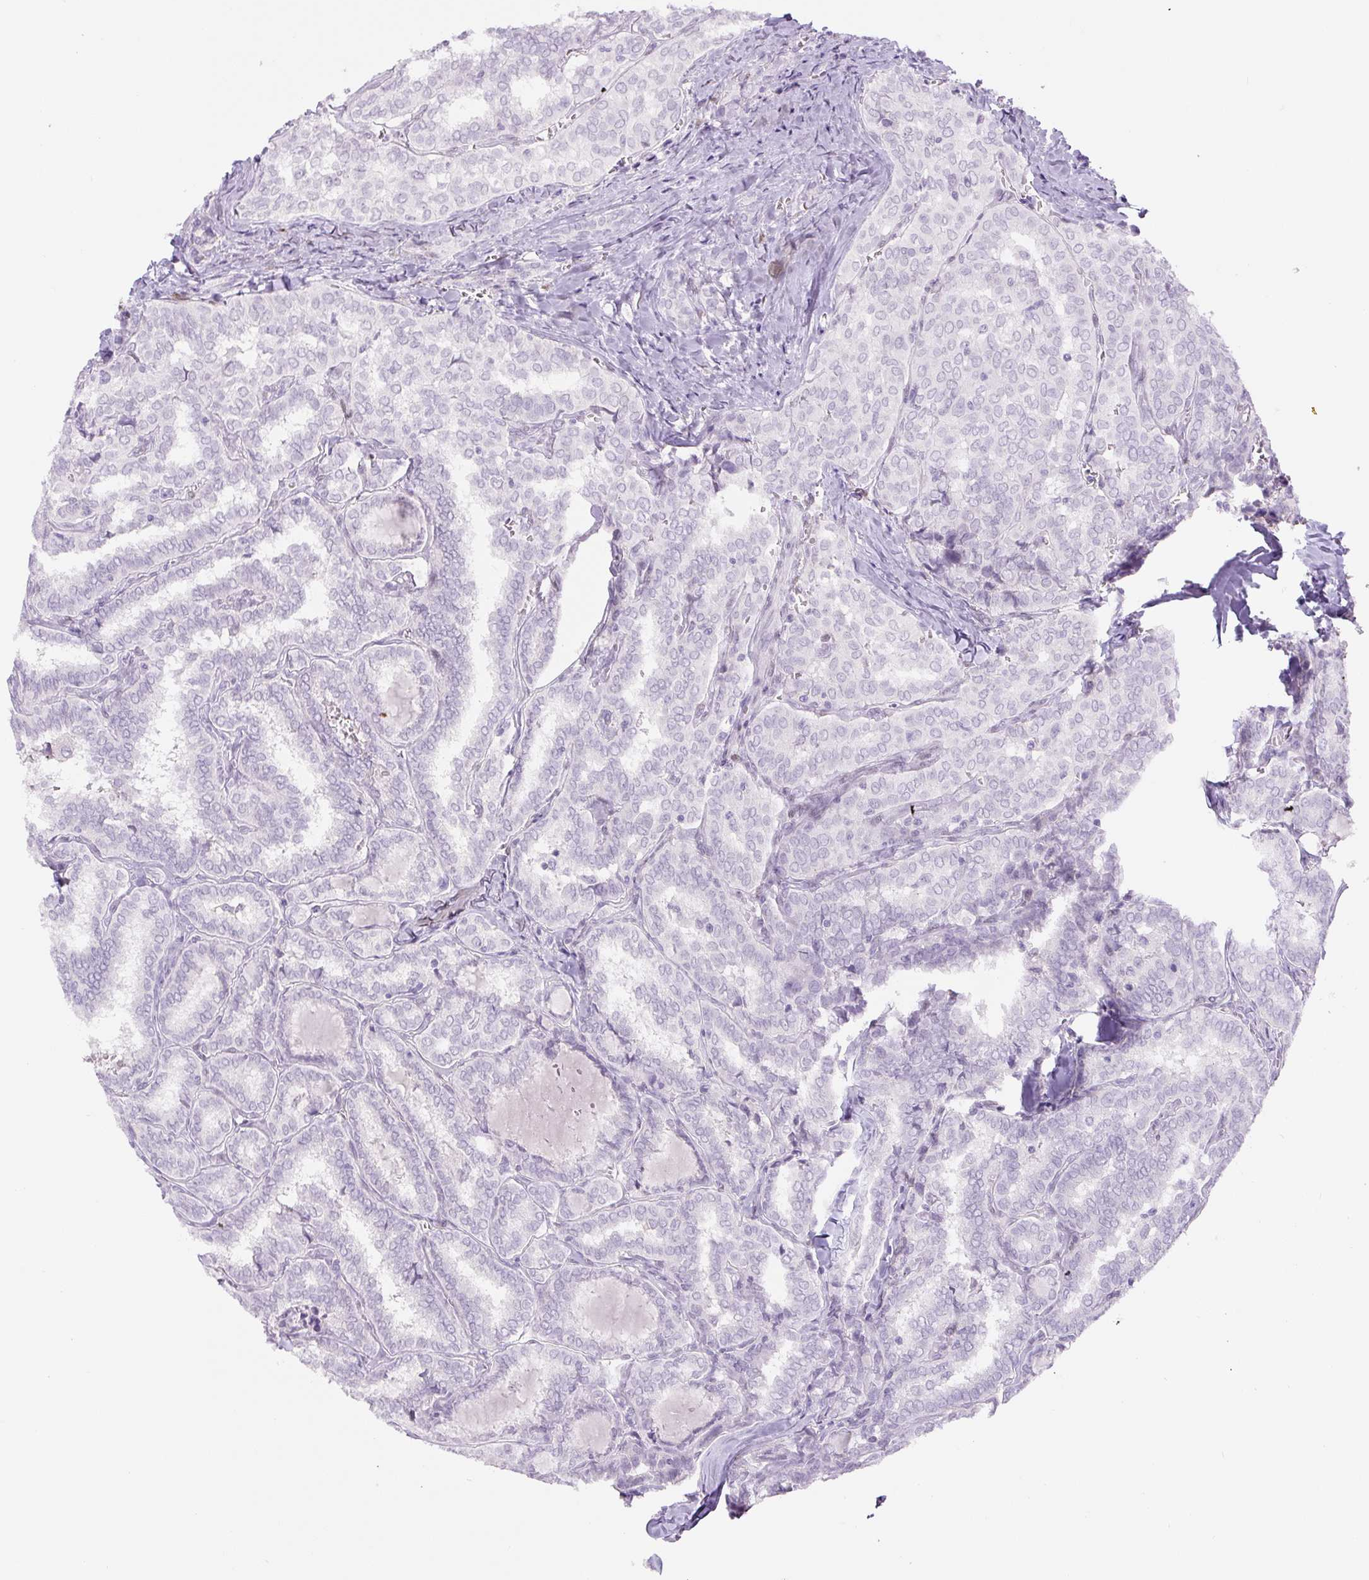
{"staining": {"intensity": "negative", "quantity": "none", "location": "none"}, "tissue": "thyroid cancer", "cell_type": "Tumor cells", "image_type": "cancer", "snomed": [{"axis": "morphology", "description": "Papillary adenocarcinoma, NOS"}, {"axis": "topography", "description": "Thyroid gland"}], "caption": "An immunohistochemistry (IHC) photomicrograph of papillary adenocarcinoma (thyroid) is shown. There is no staining in tumor cells of papillary adenocarcinoma (thyroid).", "gene": "SIX1", "patient": {"sex": "female", "age": 30}}